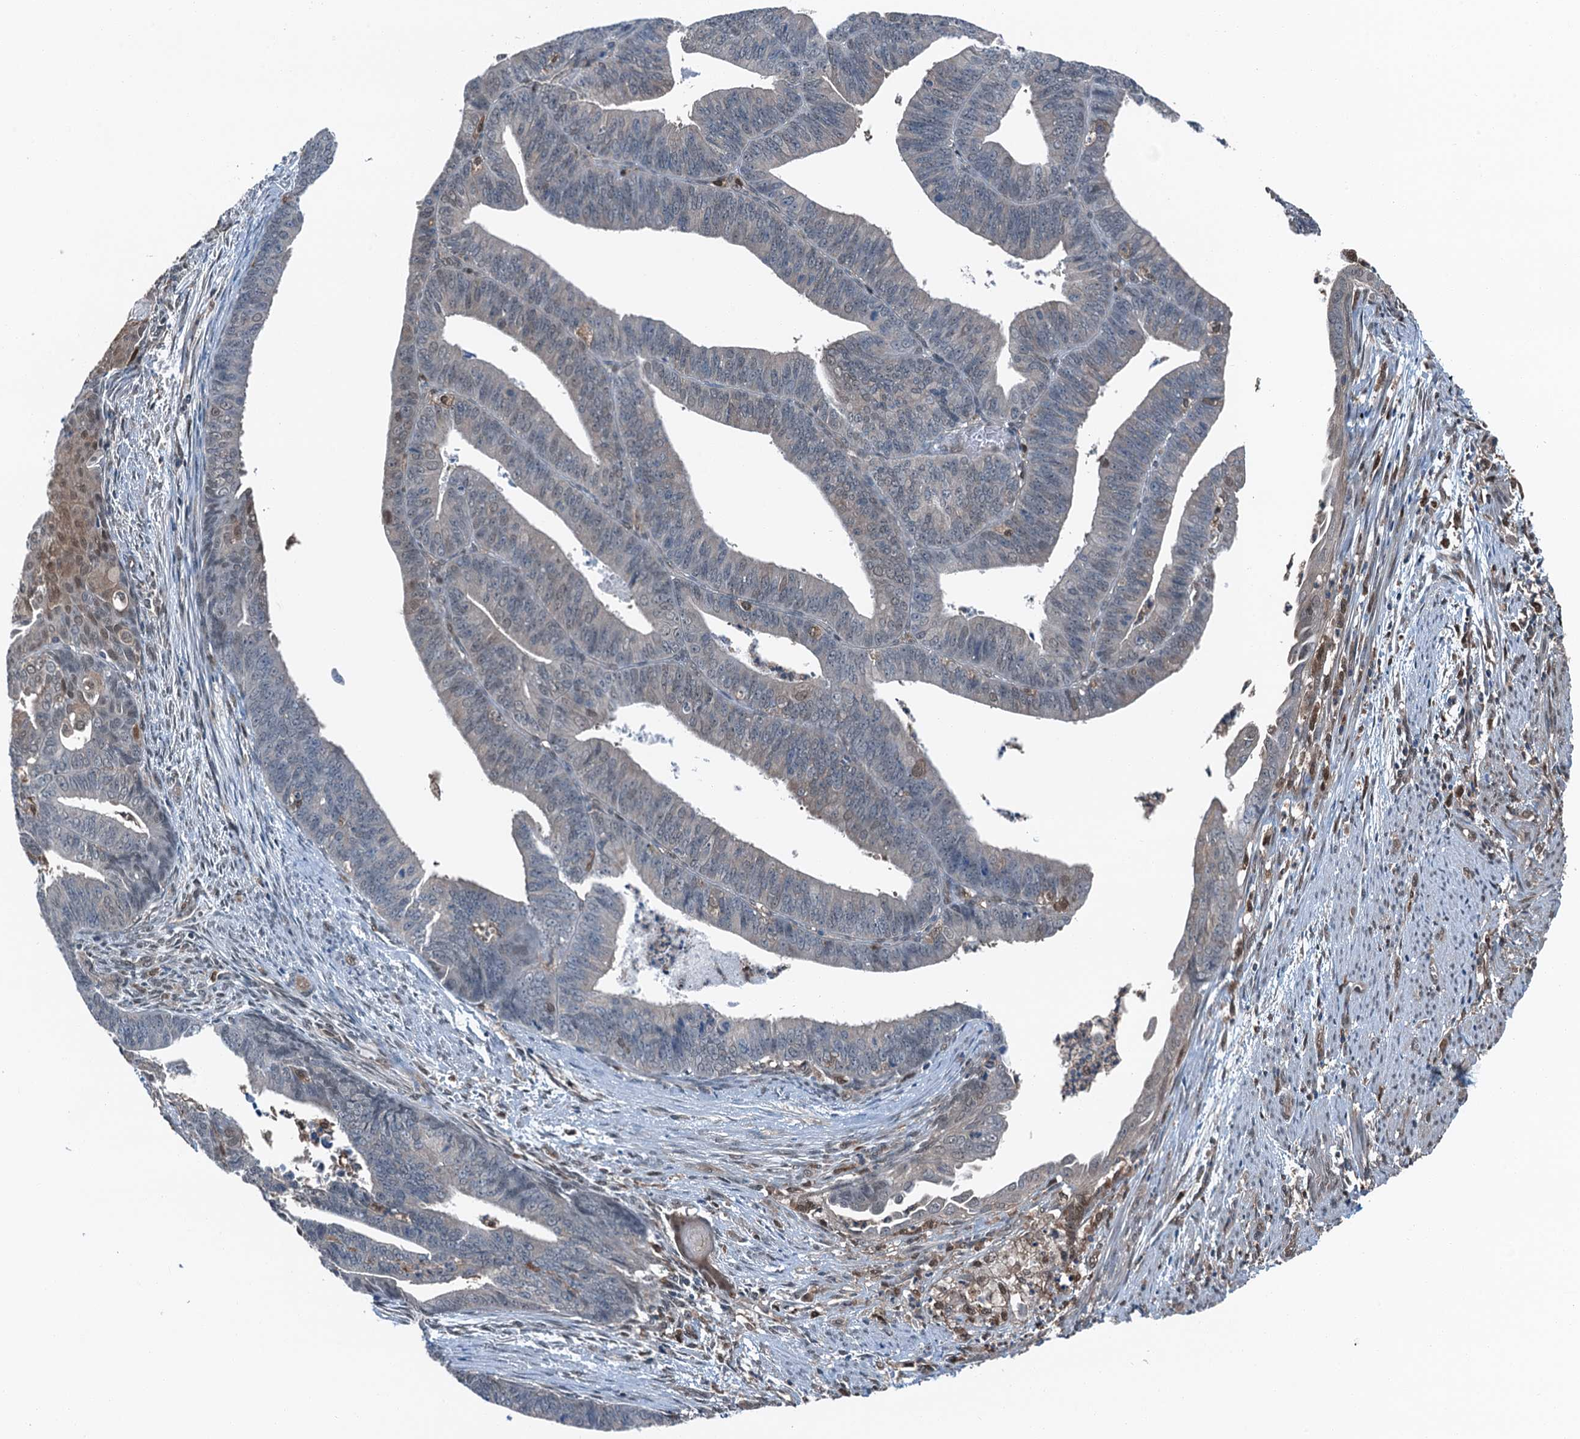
{"staining": {"intensity": "negative", "quantity": "none", "location": "none"}, "tissue": "endometrial cancer", "cell_type": "Tumor cells", "image_type": "cancer", "snomed": [{"axis": "morphology", "description": "Adenocarcinoma, NOS"}, {"axis": "topography", "description": "Endometrium"}], "caption": "Histopathology image shows no protein expression in tumor cells of endometrial cancer (adenocarcinoma) tissue.", "gene": "RNH1", "patient": {"sex": "female", "age": 73}}